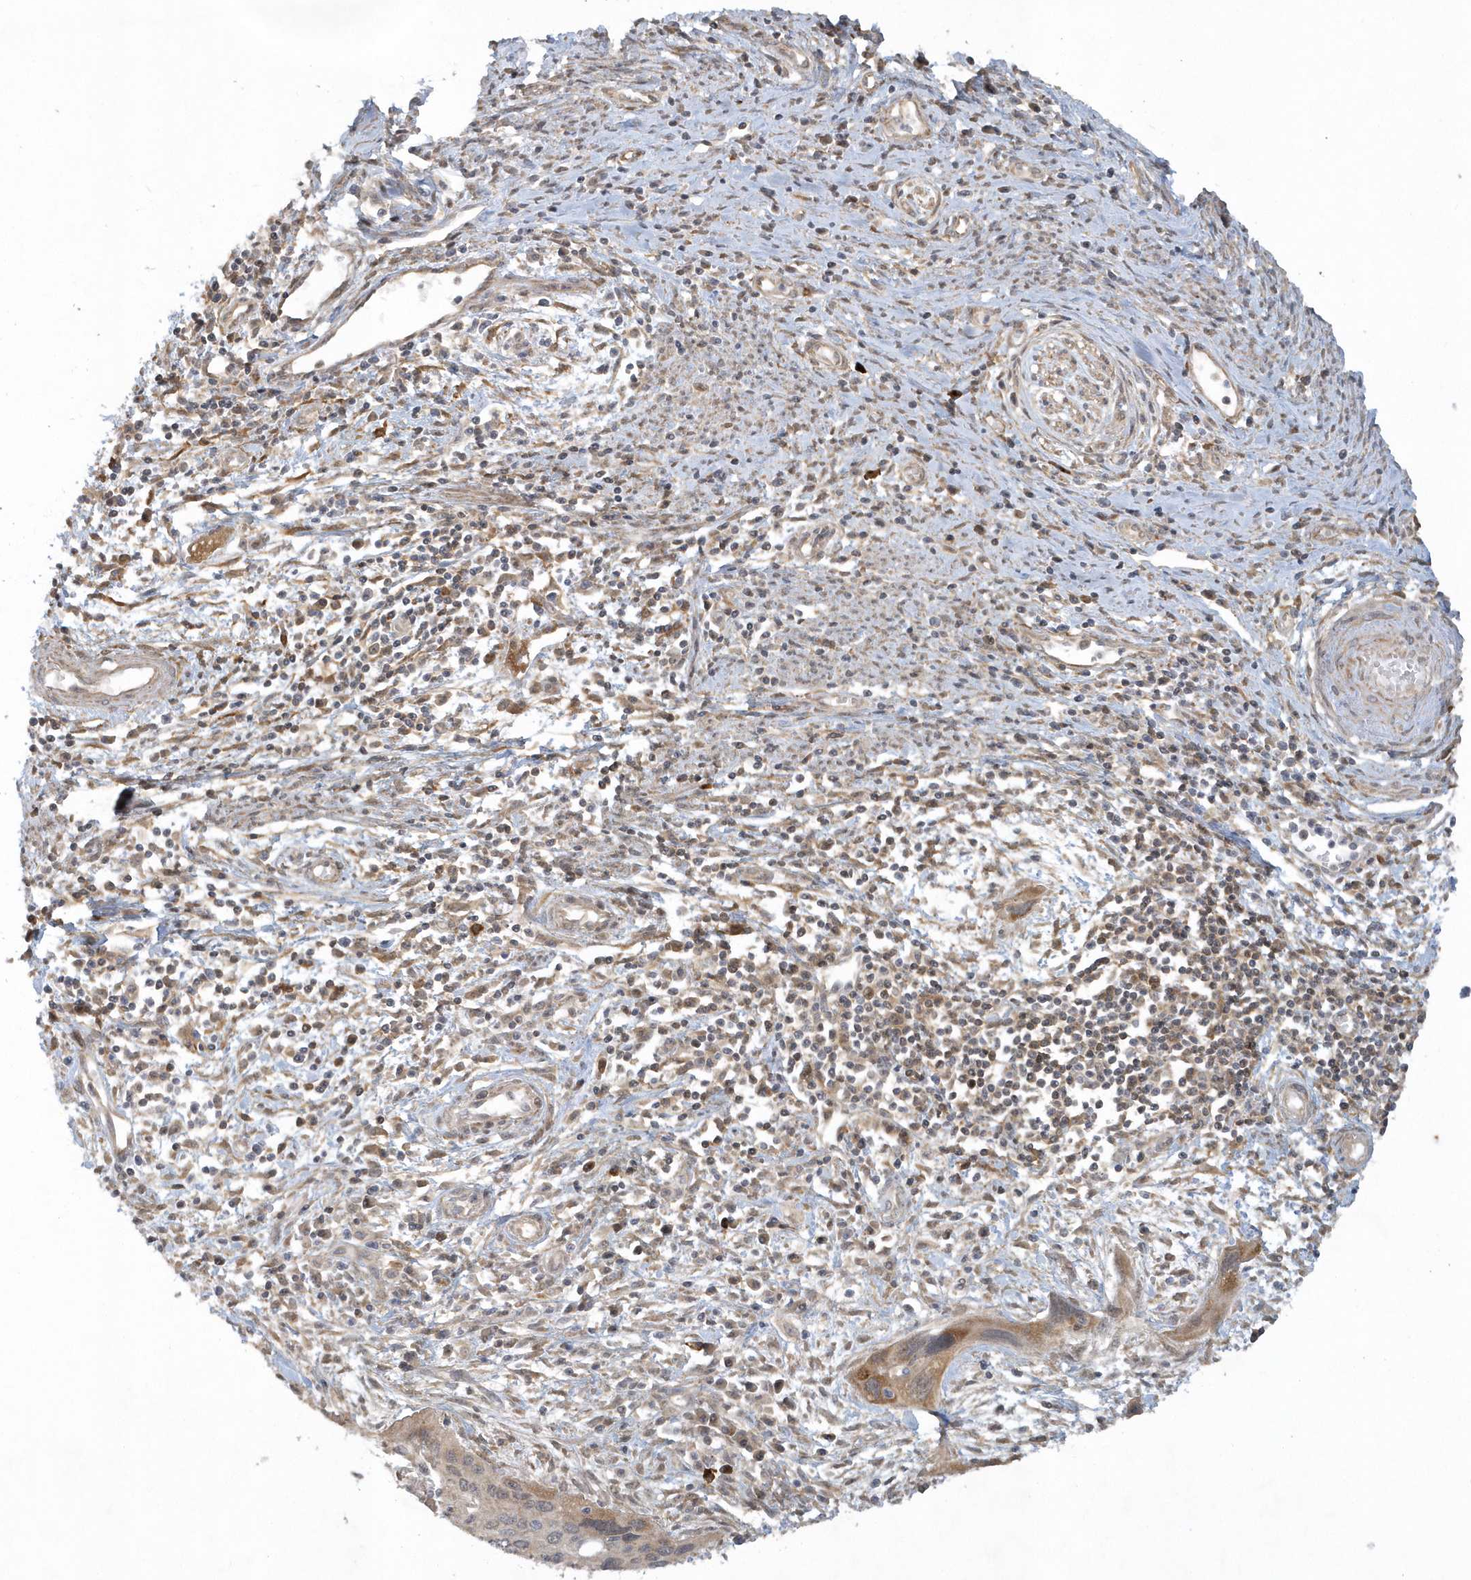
{"staining": {"intensity": "moderate", "quantity": "<25%", "location": "cytoplasmic/membranous"}, "tissue": "cervical cancer", "cell_type": "Tumor cells", "image_type": "cancer", "snomed": [{"axis": "morphology", "description": "Squamous cell carcinoma, NOS"}, {"axis": "topography", "description": "Cervix"}], "caption": "Protein analysis of cervical cancer (squamous cell carcinoma) tissue exhibits moderate cytoplasmic/membranous staining in approximately <25% of tumor cells. The staining is performed using DAB (3,3'-diaminobenzidine) brown chromogen to label protein expression. The nuclei are counter-stained blue using hematoxylin.", "gene": "THG1L", "patient": {"sex": "female", "age": 55}}